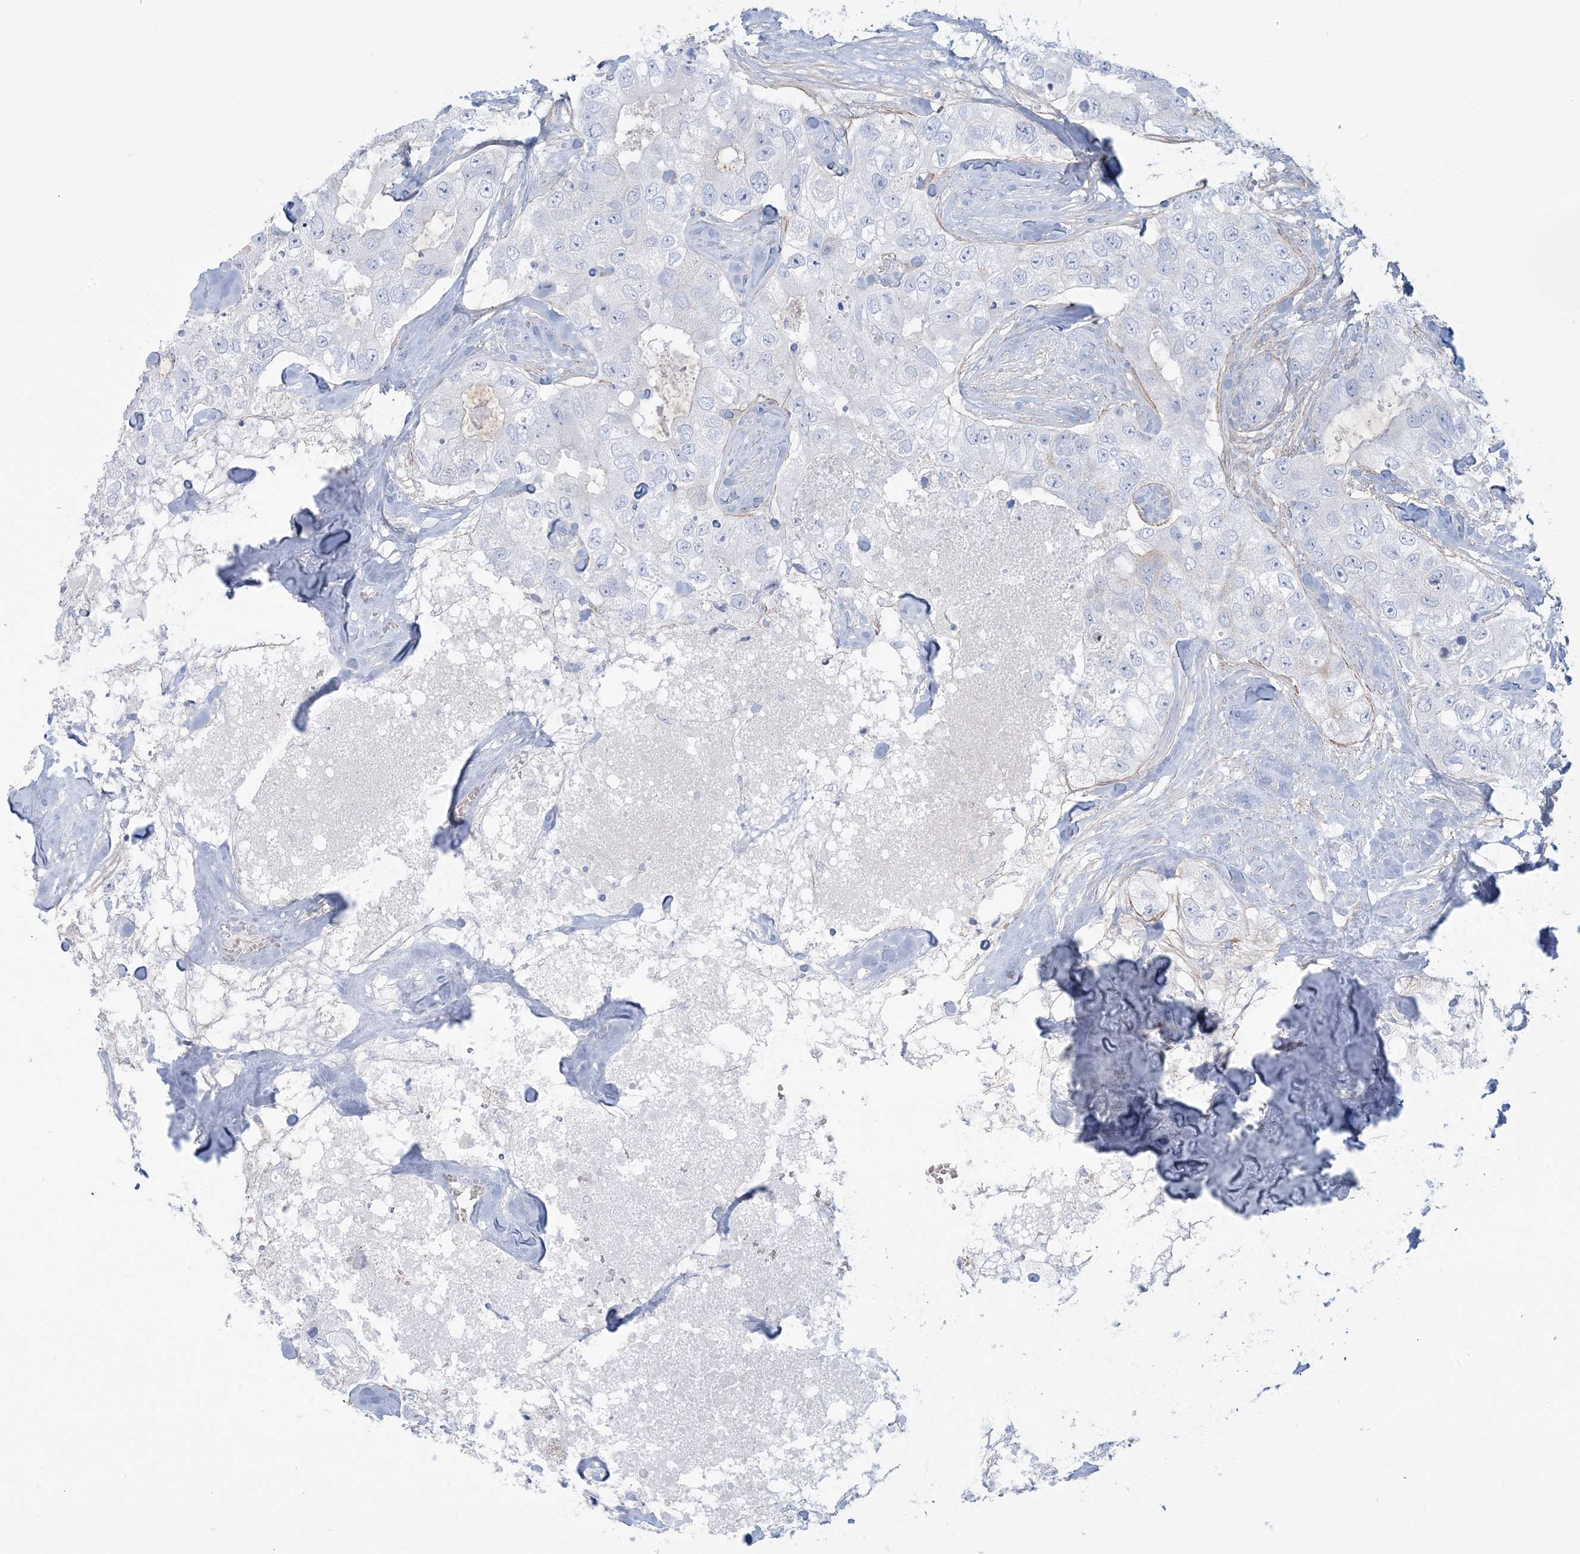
{"staining": {"intensity": "negative", "quantity": "none", "location": "none"}, "tissue": "breast cancer", "cell_type": "Tumor cells", "image_type": "cancer", "snomed": [{"axis": "morphology", "description": "Duct carcinoma"}, {"axis": "topography", "description": "Breast"}], "caption": "An image of human breast cancer (infiltrating ductal carcinoma) is negative for staining in tumor cells.", "gene": "AGXT", "patient": {"sex": "female", "age": 62}}